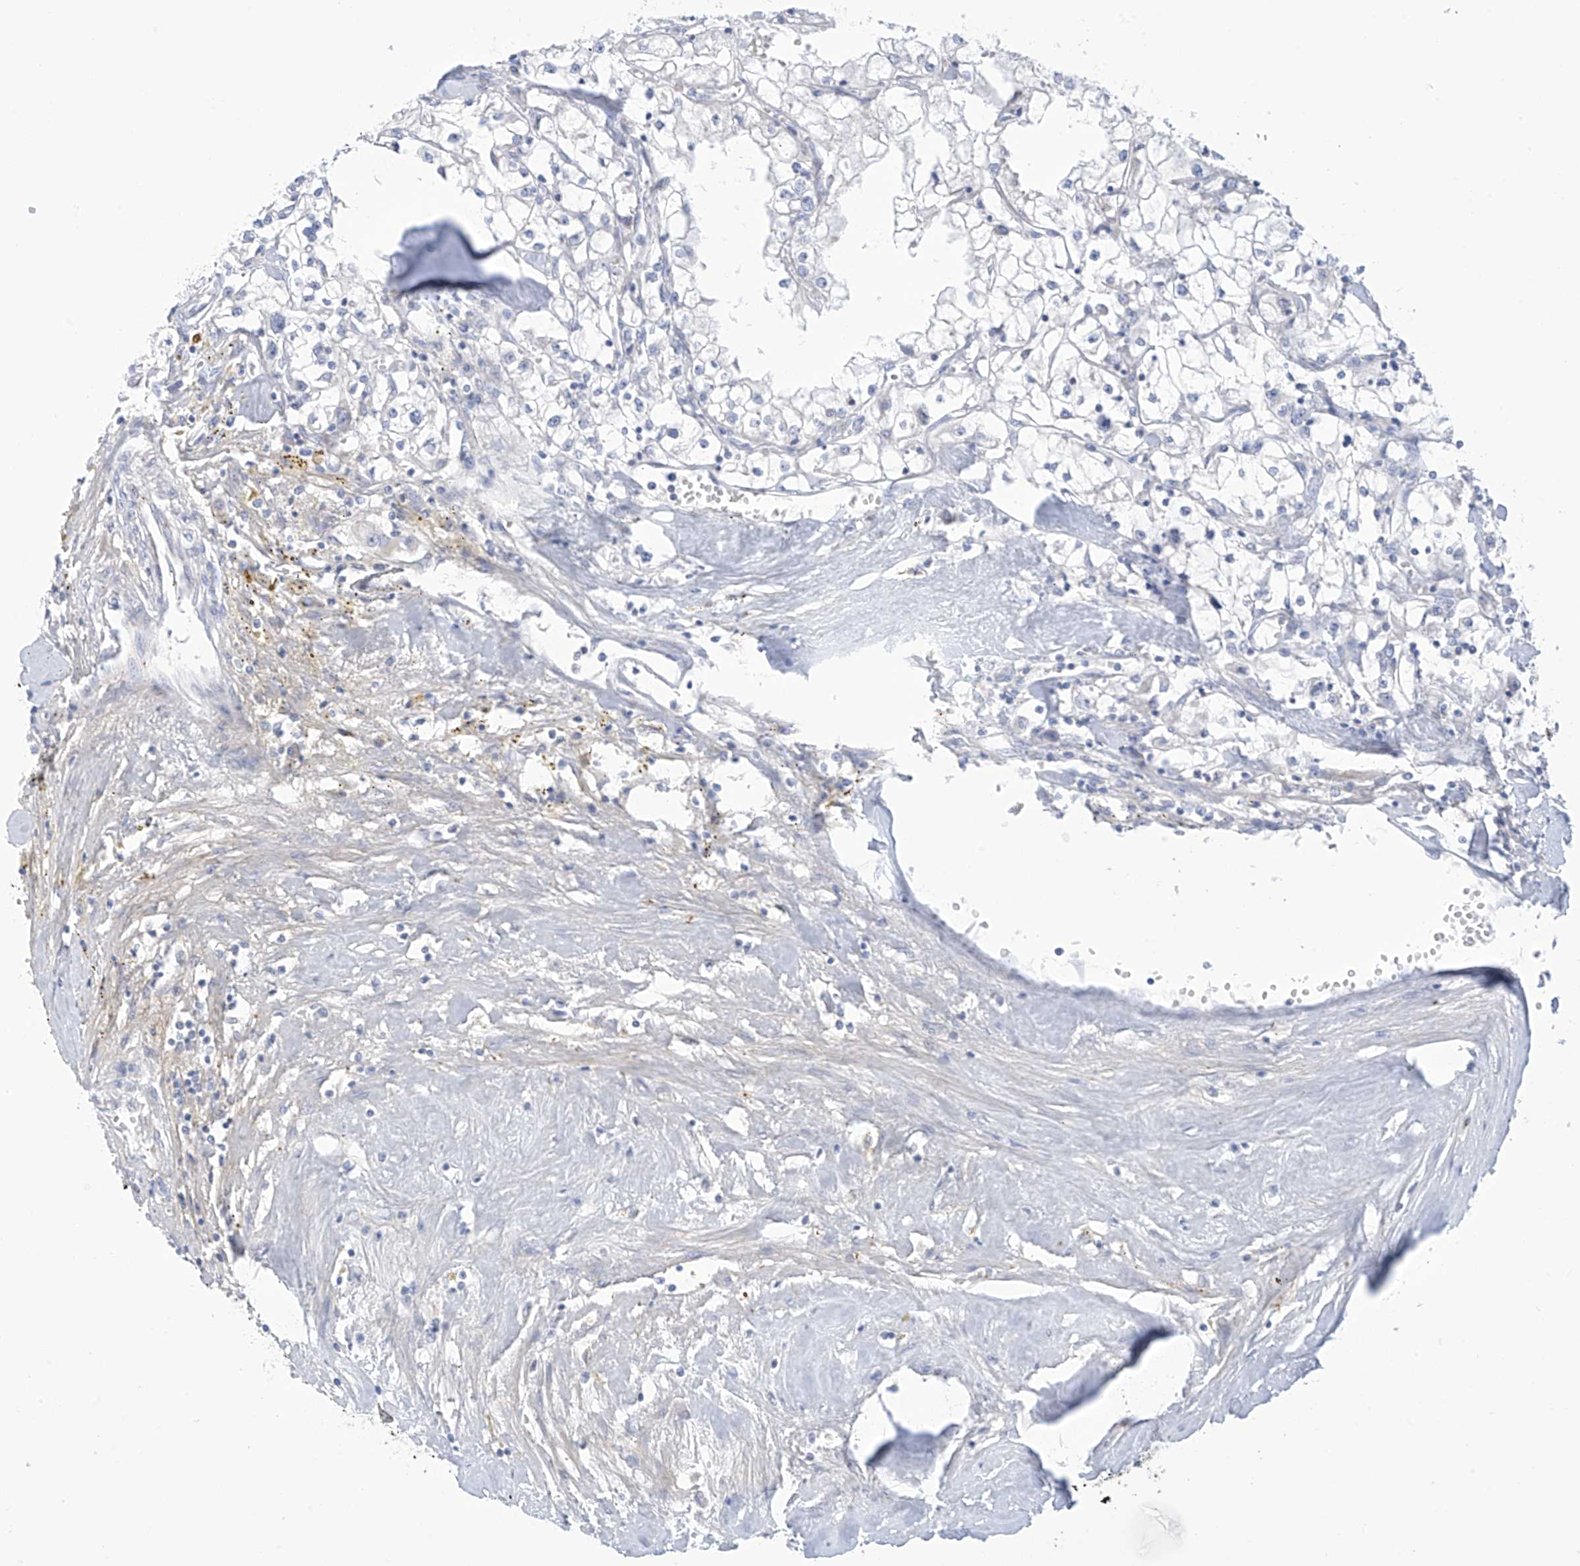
{"staining": {"intensity": "negative", "quantity": "none", "location": "none"}, "tissue": "renal cancer", "cell_type": "Tumor cells", "image_type": "cancer", "snomed": [{"axis": "morphology", "description": "Adenocarcinoma, NOS"}, {"axis": "topography", "description": "Kidney"}], "caption": "The histopathology image reveals no significant expression in tumor cells of renal cancer (adenocarcinoma).", "gene": "FABP2", "patient": {"sex": "male", "age": 56}}